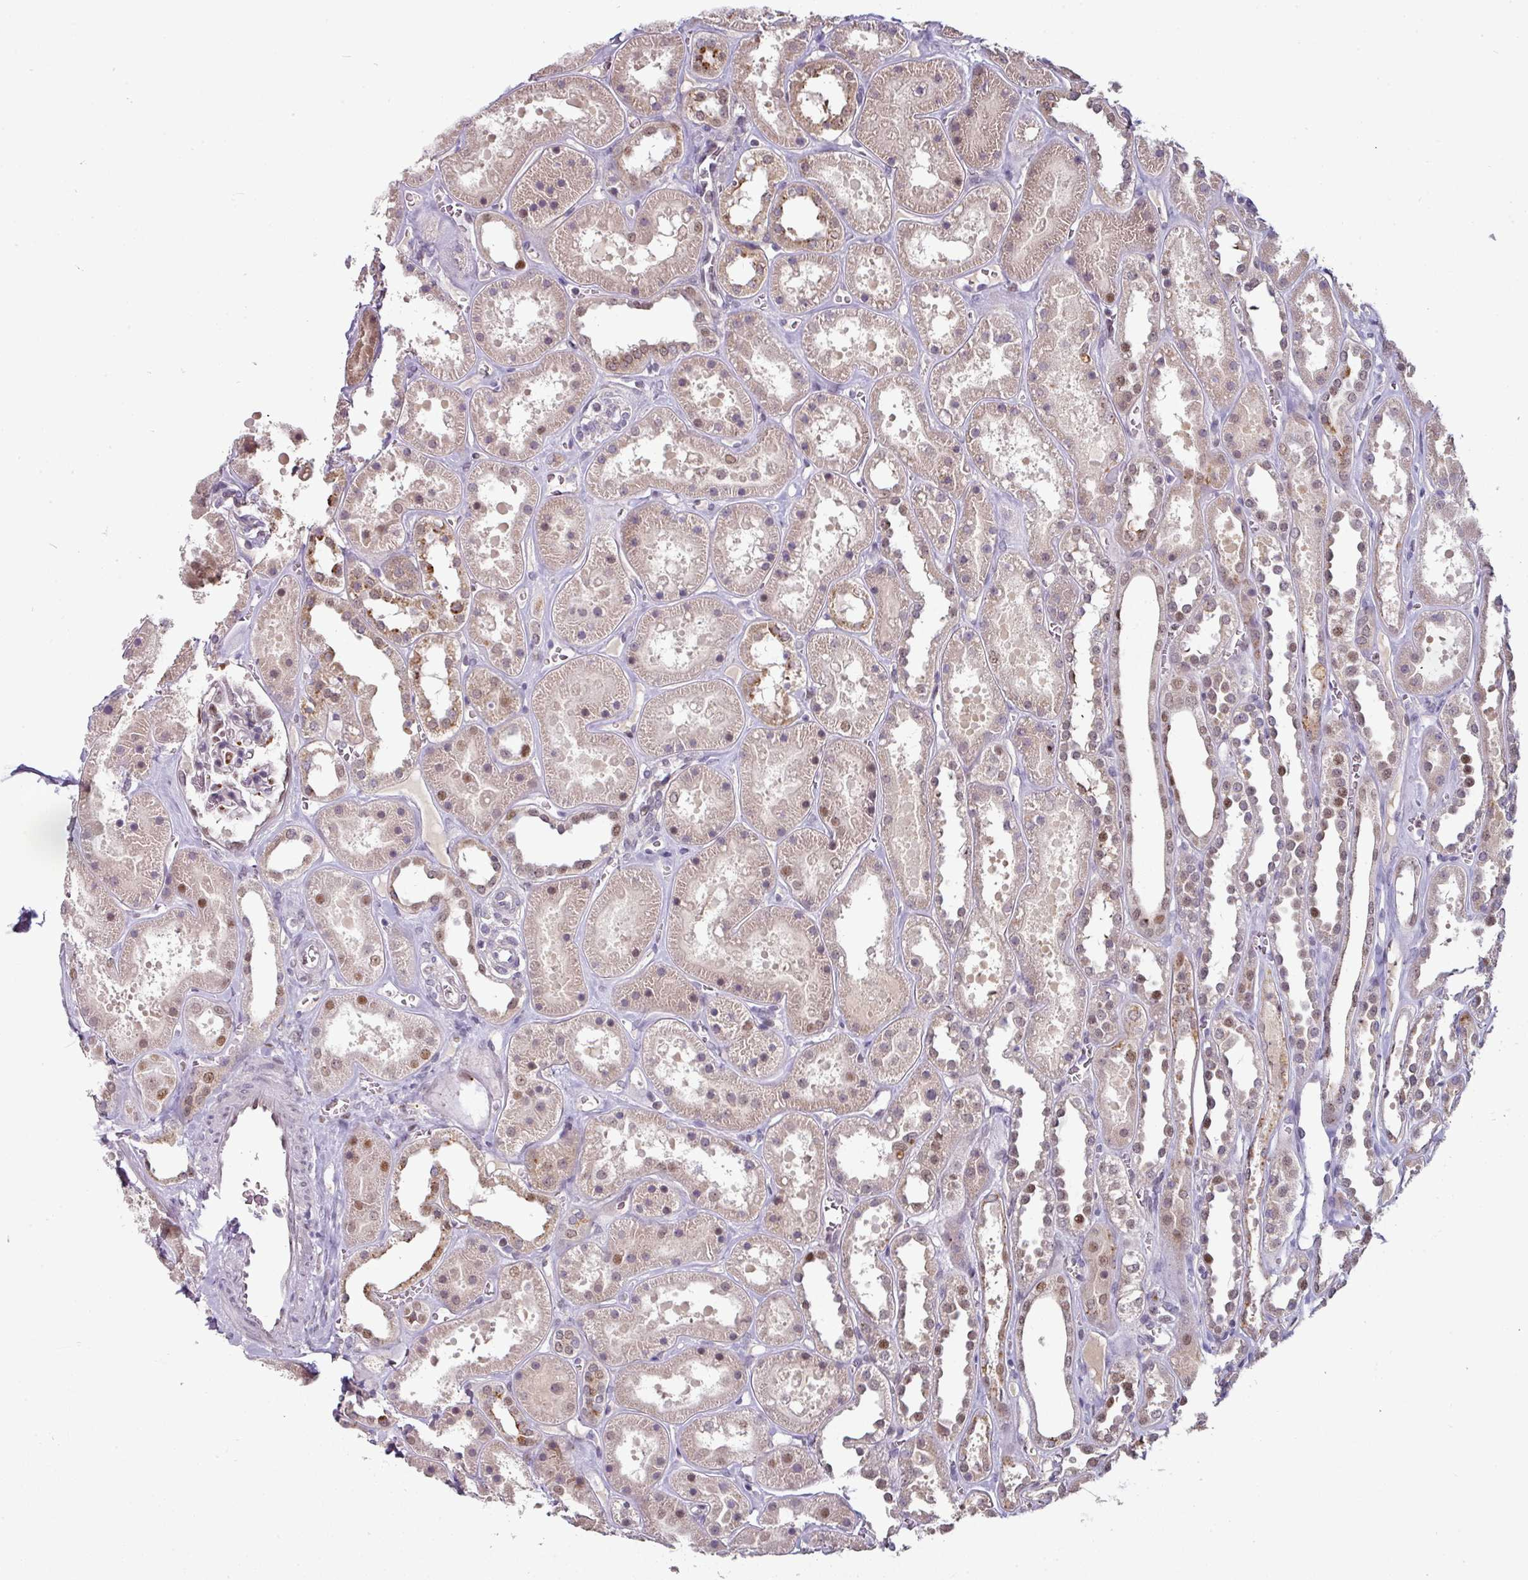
{"staining": {"intensity": "moderate", "quantity": "<25%", "location": "nuclear"}, "tissue": "kidney", "cell_type": "Cells in glomeruli", "image_type": "normal", "snomed": [{"axis": "morphology", "description": "Normal tissue, NOS"}, {"axis": "topography", "description": "Kidney"}], "caption": "Benign kidney demonstrates moderate nuclear staining in approximately <25% of cells in glomeruli, visualized by immunohistochemistry. Ihc stains the protein of interest in brown and the nuclei are stained blue.", "gene": "SWSAP1", "patient": {"sex": "female", "age": 41}}